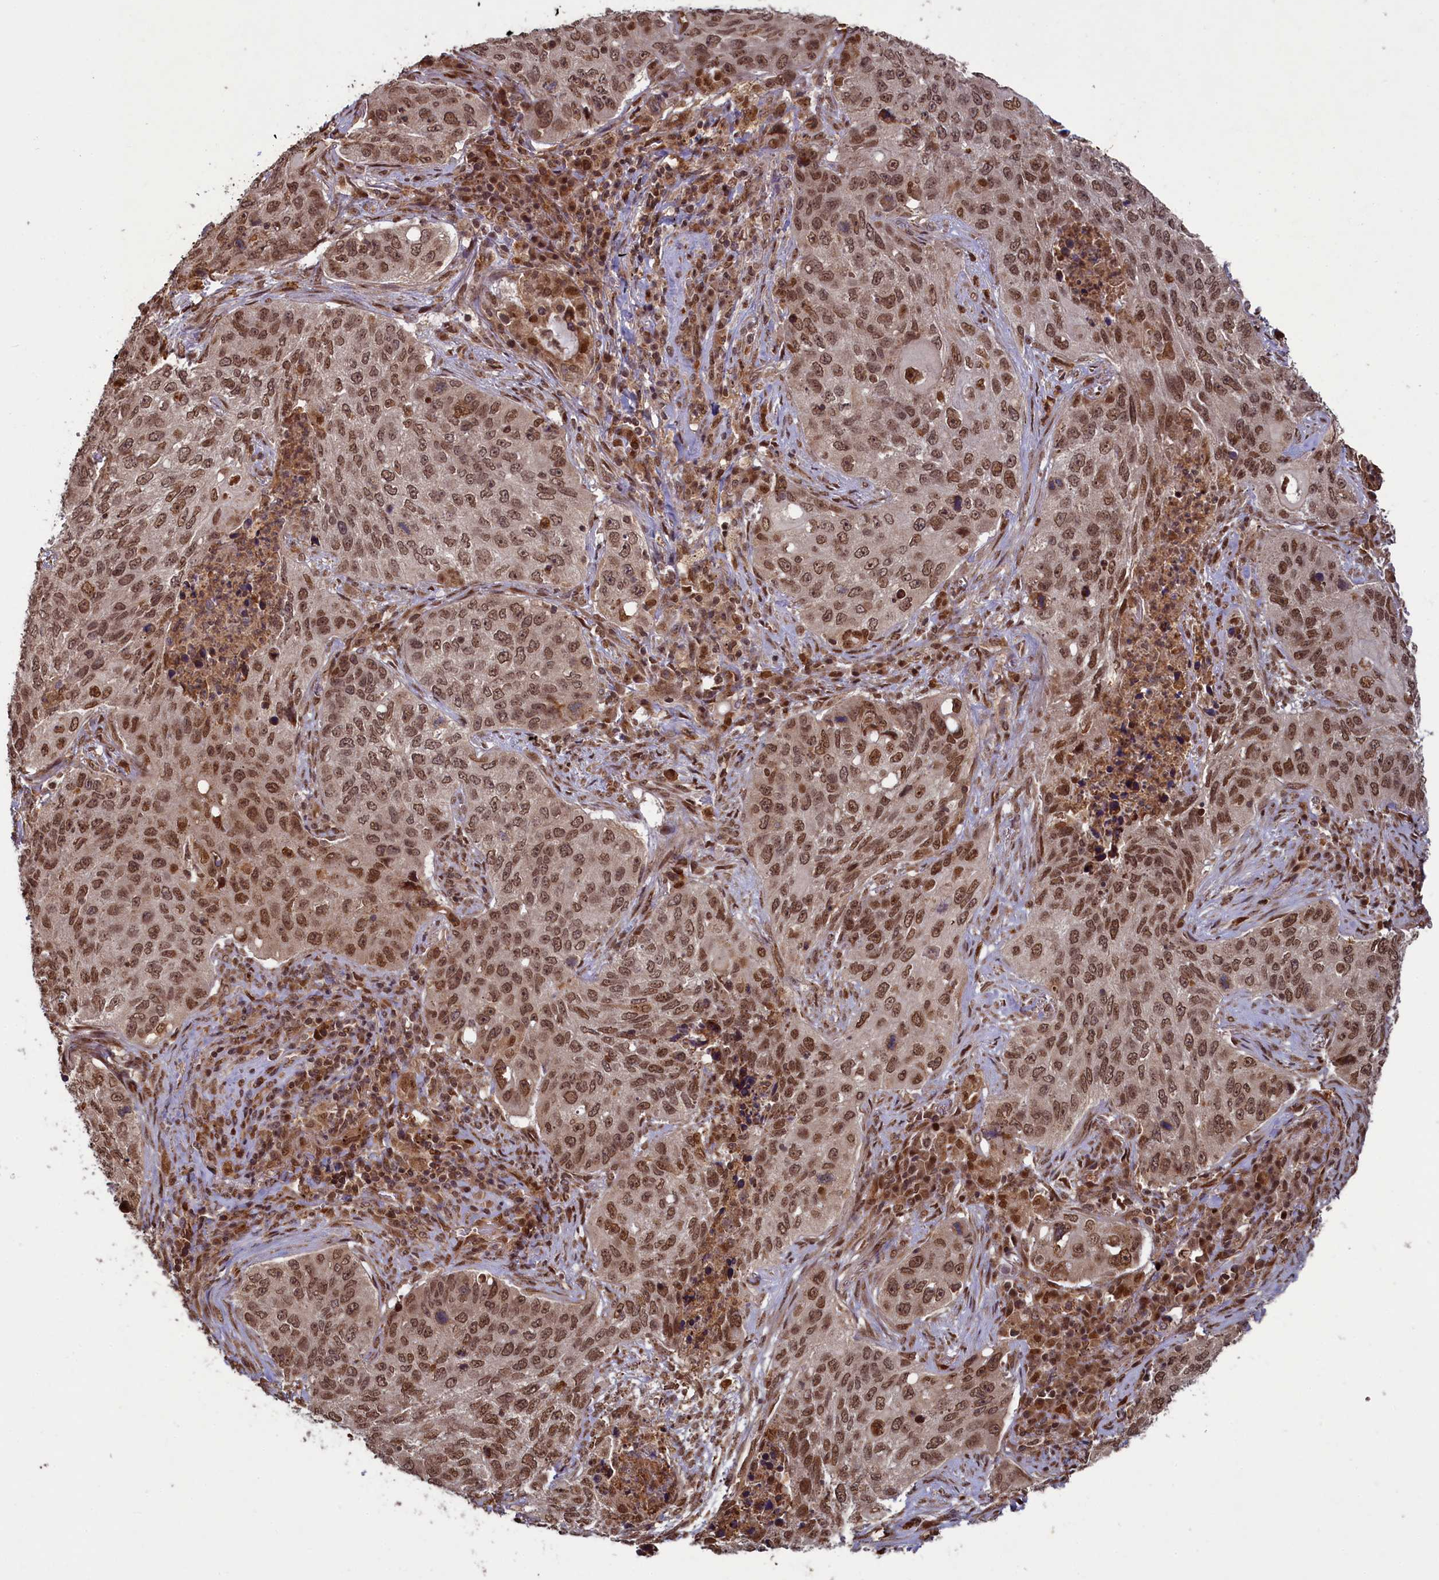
{"staining": {"intensity": "moderate", "quantity": ">75%", "location": "nuclear"}, "tissue": "lung cancer", "cell_type": "Tumor cells", "image_type": "cancer", "snomed": [{"axis": "morphology", "description": "Squamous cell carcinoma, NOS"}, {"axis": "topography", "description": "Lung"}], "caption": "Human lung cancer stained for a protein (brown) exhibits moderate nuclear positive expression in about >75% of tumor cells.", "gene": "NAE1", "patient": {"sex": "female", "age": 63}}